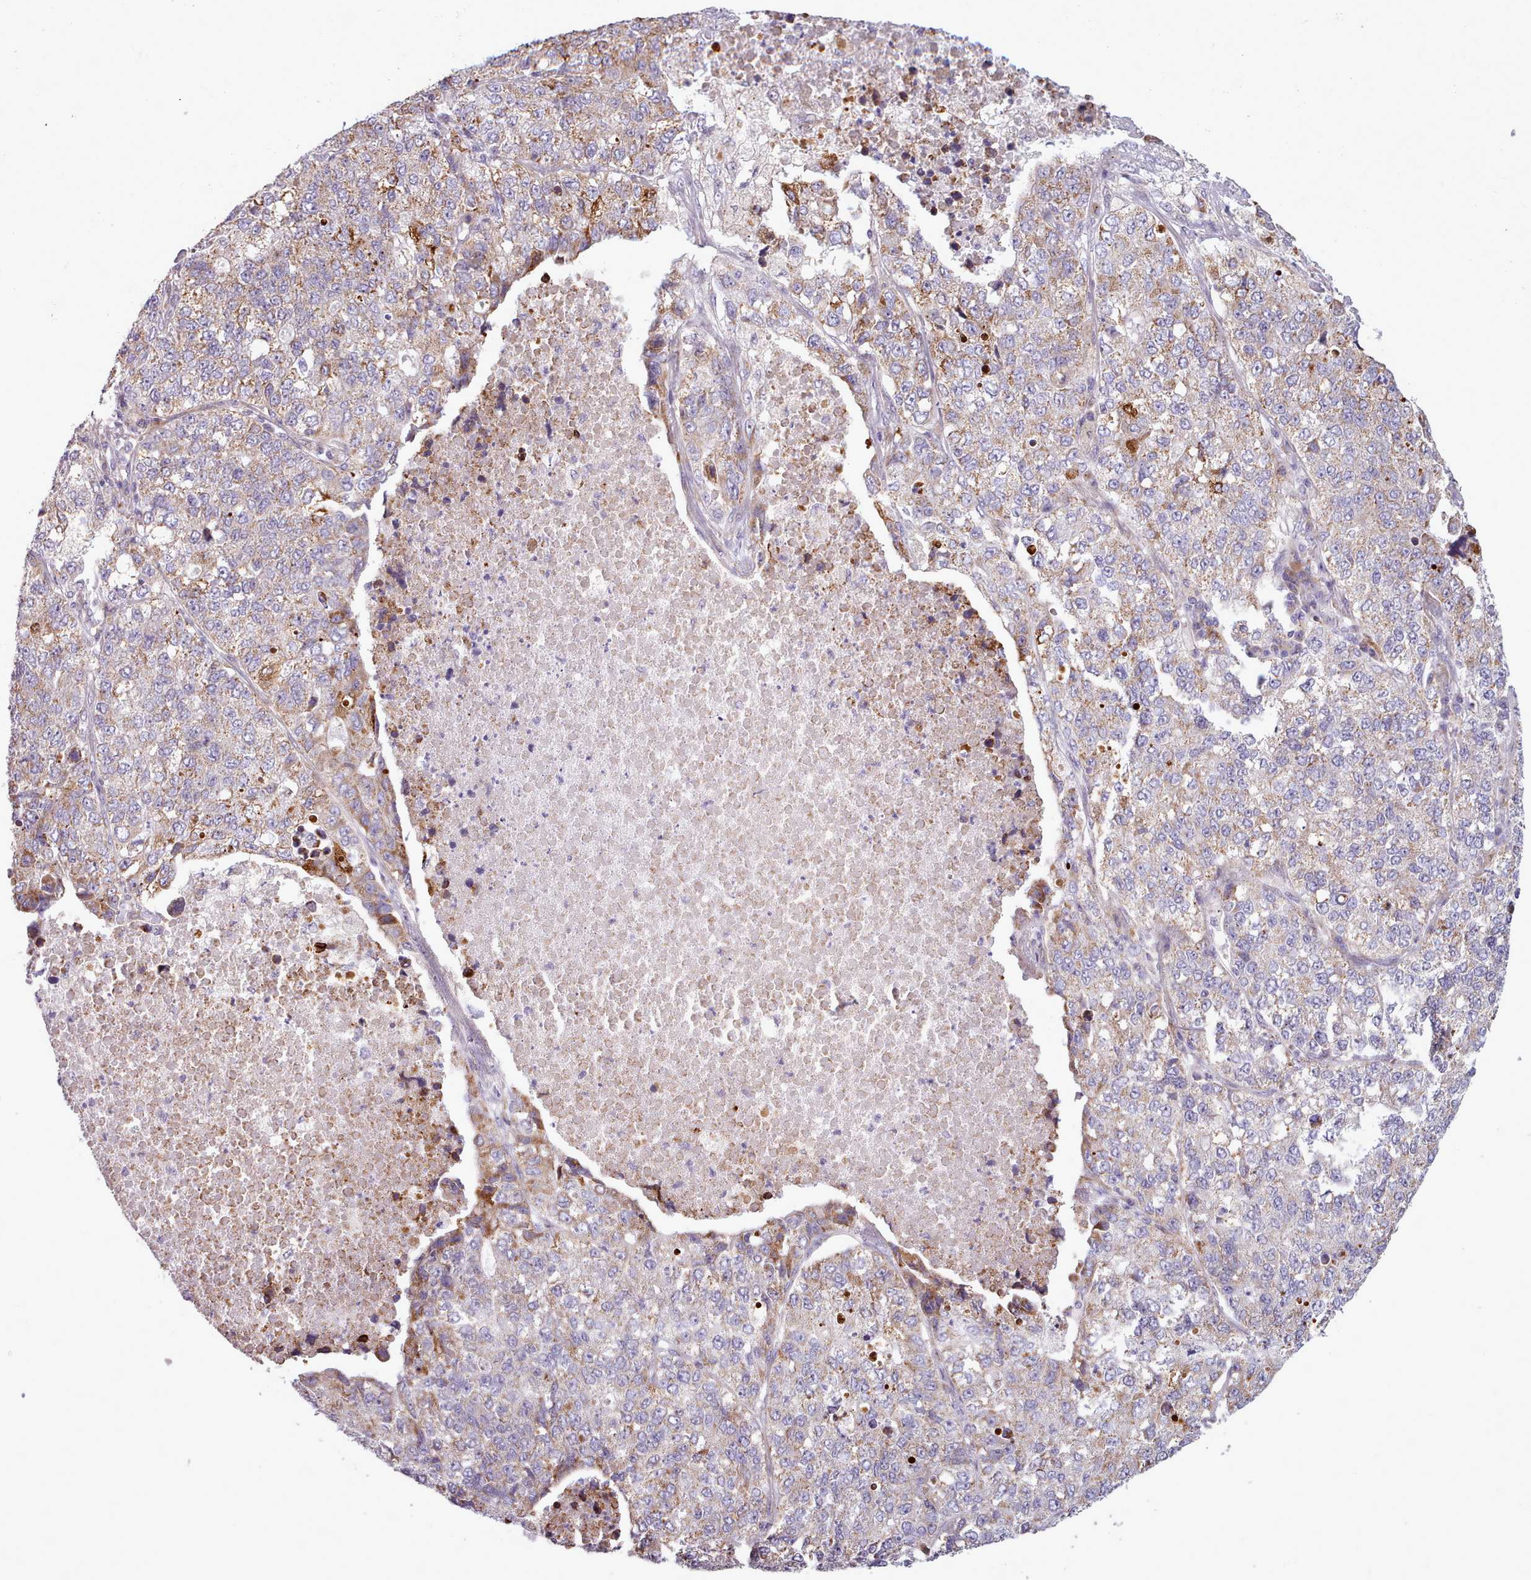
{"staining": {"intensity": "moderate", "quantity": ">75%", "location": "cytoplasmic/membranous"}, "tissue": "lung cancer", "cell_type": "Tumor cells", "image_type": "cancer", "snomed": [{"axis": "morphology", "description": "Adenocarcinoma, NOS"}, {"axis": "topography", "description": "Lung"}], "caption": "This image demonstrates lung cancer stained with immunohistochemistry (IHC) to label a protein in brown. The cytoplasmic/membranous of tumor cells show moderate positivity for the protein. Nuclei are counter-stained blue.", "gene": "AVL9", "patient": {"sex": "male", "age": 49}}